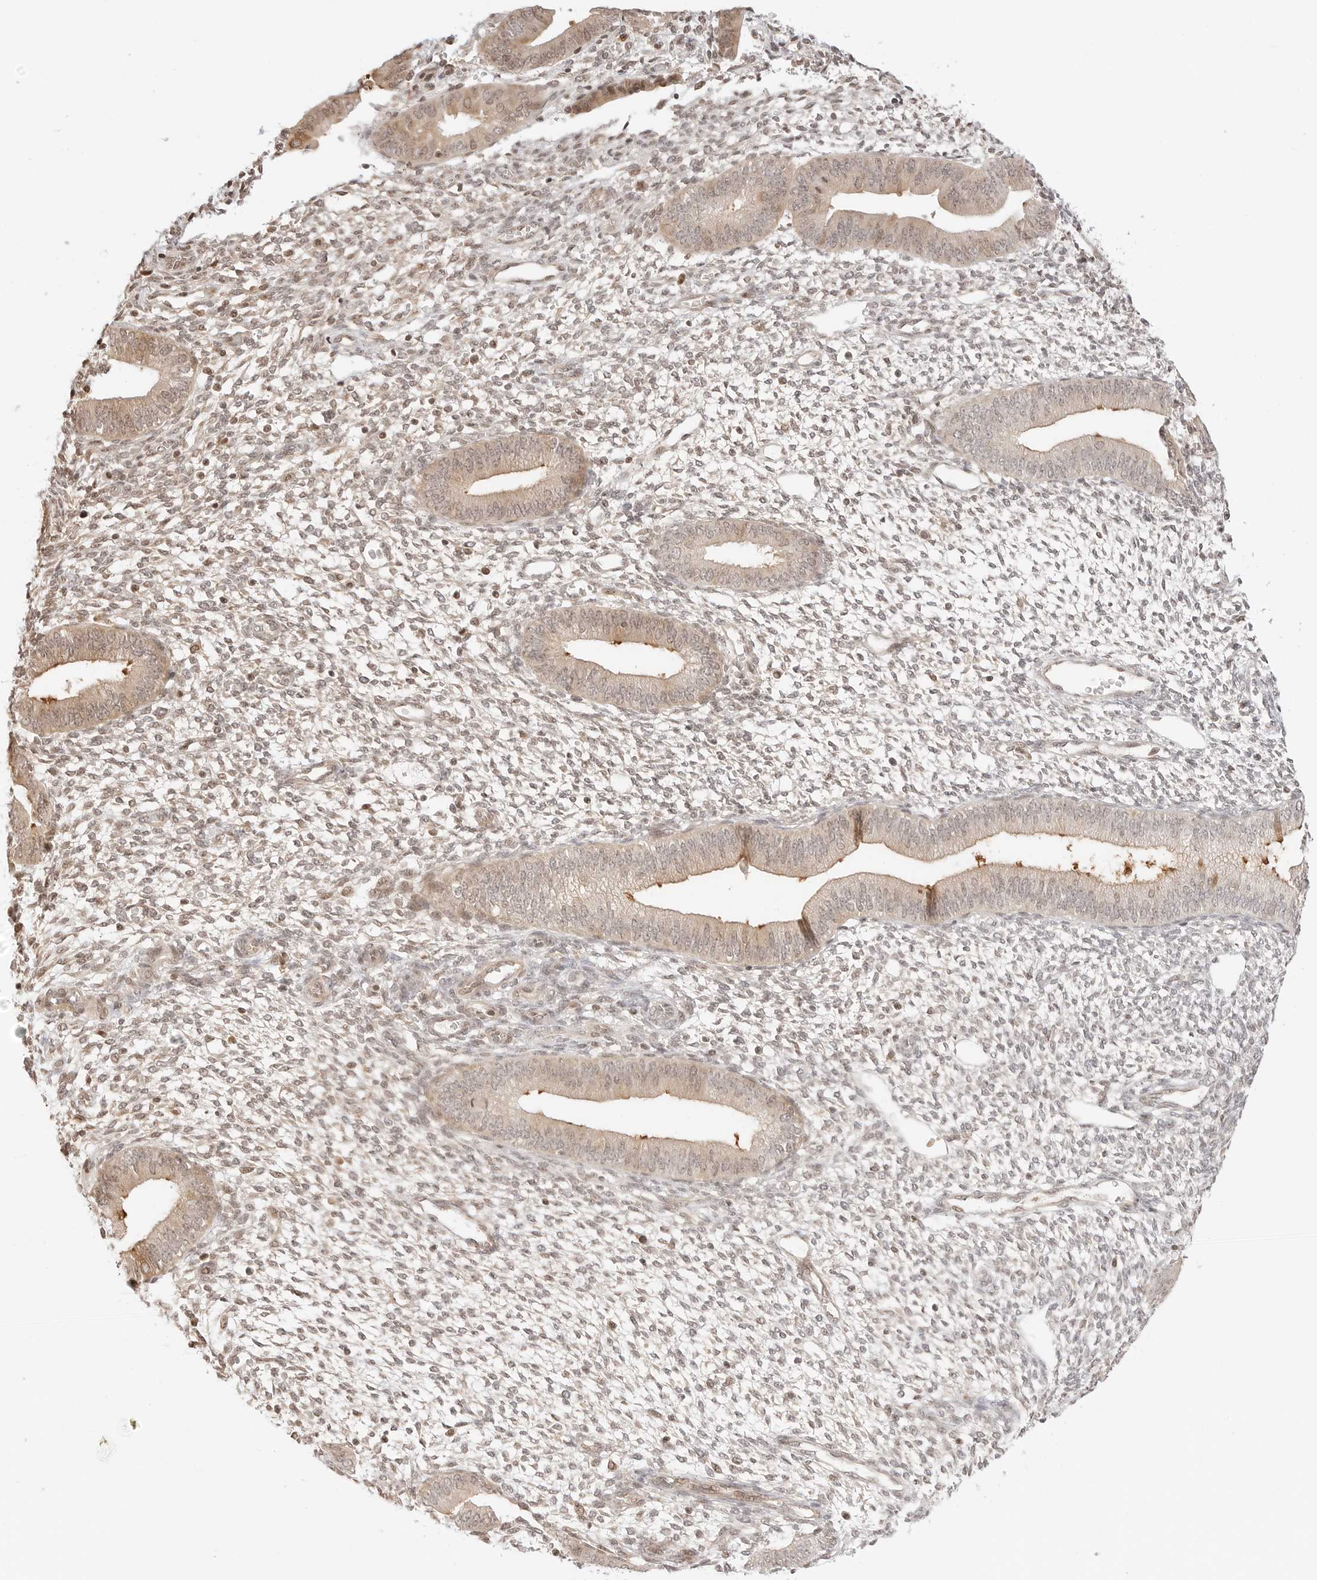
{"staining": {"intensity": "weak", "quantity": "25%-75%", "location": "nuclear"}, "tissue": "endometrium", "cell_type": "Cells in endometrial stroma", "image_type": "normal", "snomed": [{"axis": "morphology", "description": "Normal tissue, NOS"}, {"axis": "topography", "description": "Endometrium"}], "caption": "Endometrium stained for a protein (brown) demonstrates weak nuclear positive expression in about 25%-75% of cells in endometrial stroma.", "gene": "RPS6KL1", "patient": {"sex": "female", "age": 46}}